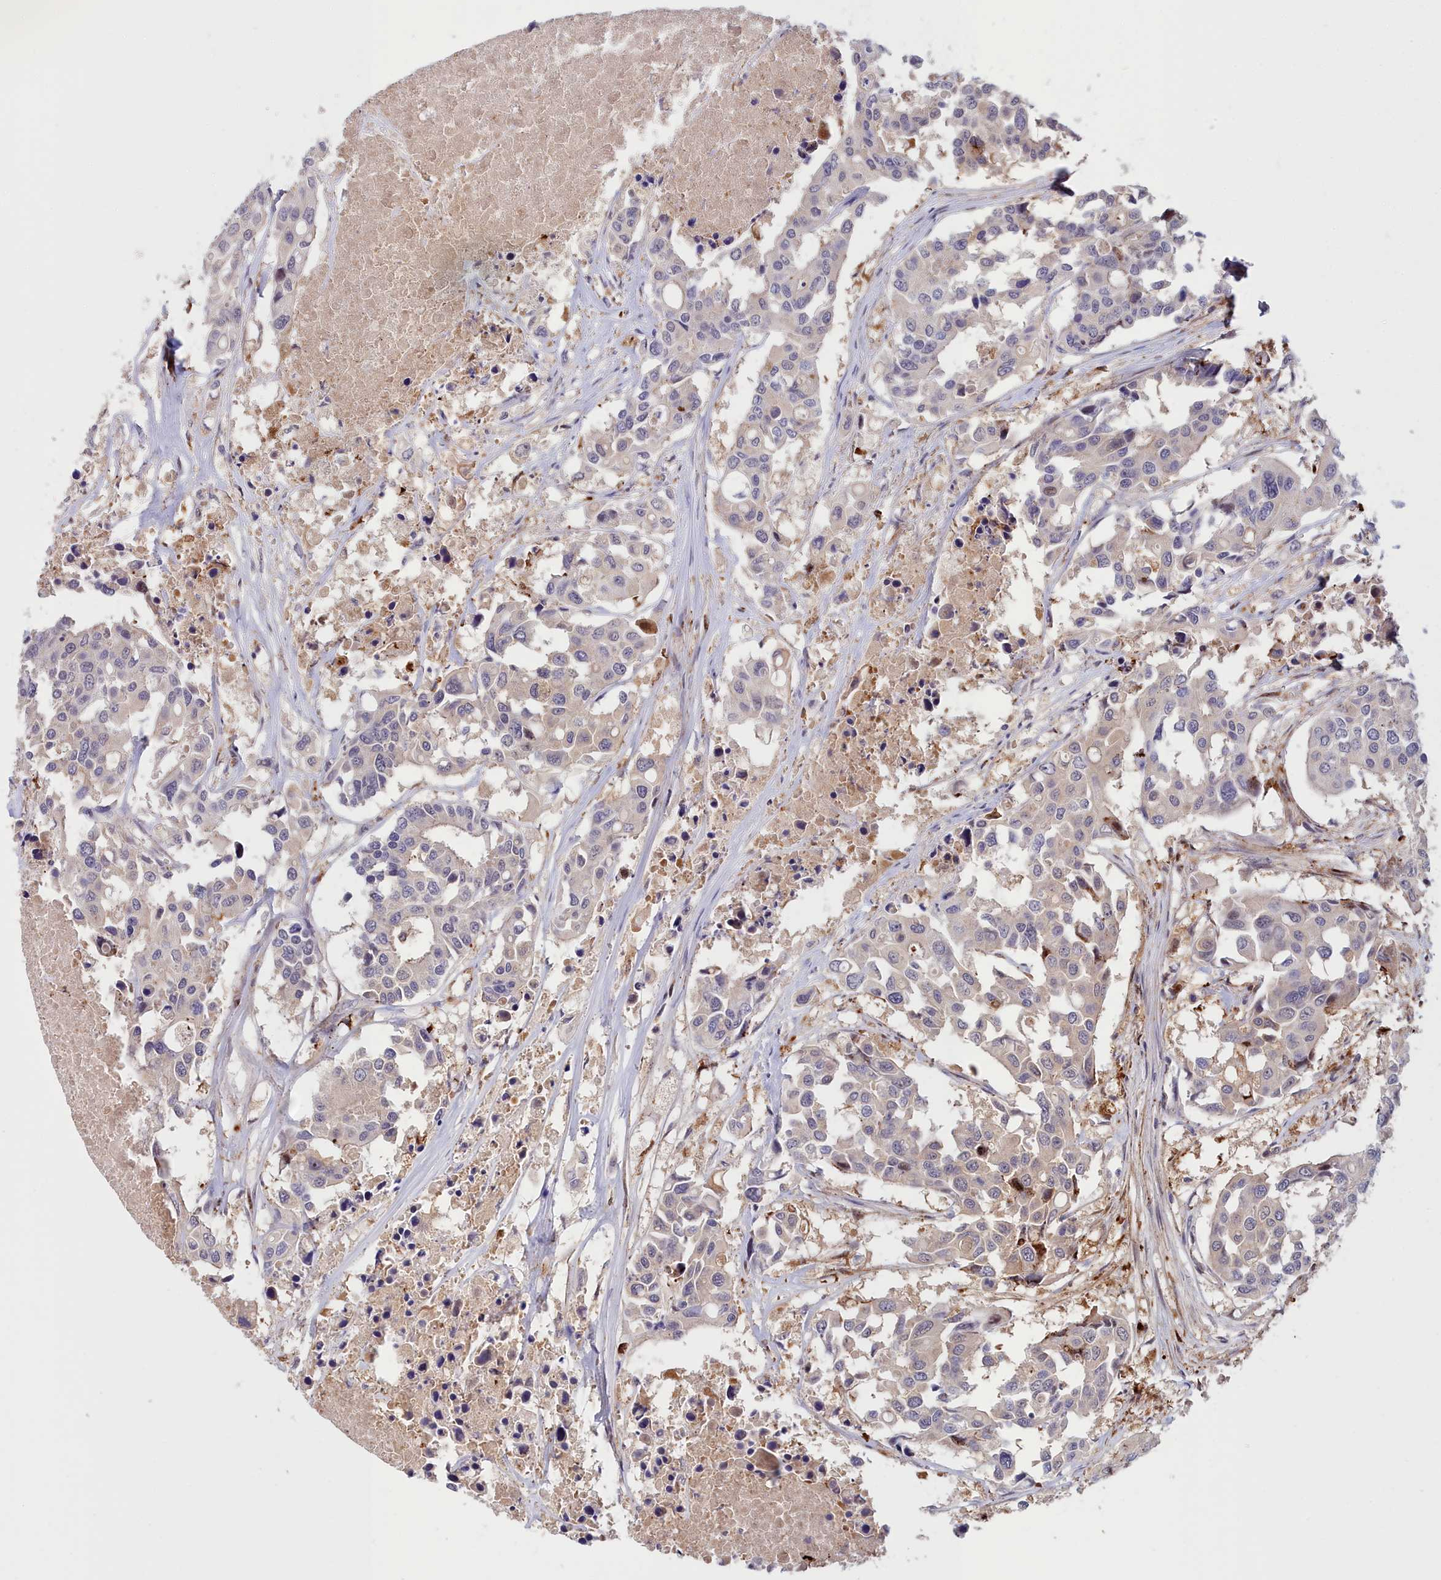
{"staining": {"intensity": "weak", "quantity": "<25%", "location": "cytoplasmic/membranous"}, "tissue": "colorectal cancer", "cell_type": "Tumor cells", "image_type": "cancer", "snomed": [{"axis": "morphology", "description": "Adenocarcinoma, NOS"}, {"axis": "topography", "description": "Colon"}], "caption": "An image of human colorectal adenocarcinoma is negative for staining in tumor cells.", "gene": "NEURL4", "patient": {"sex": "male", "age": 77}}